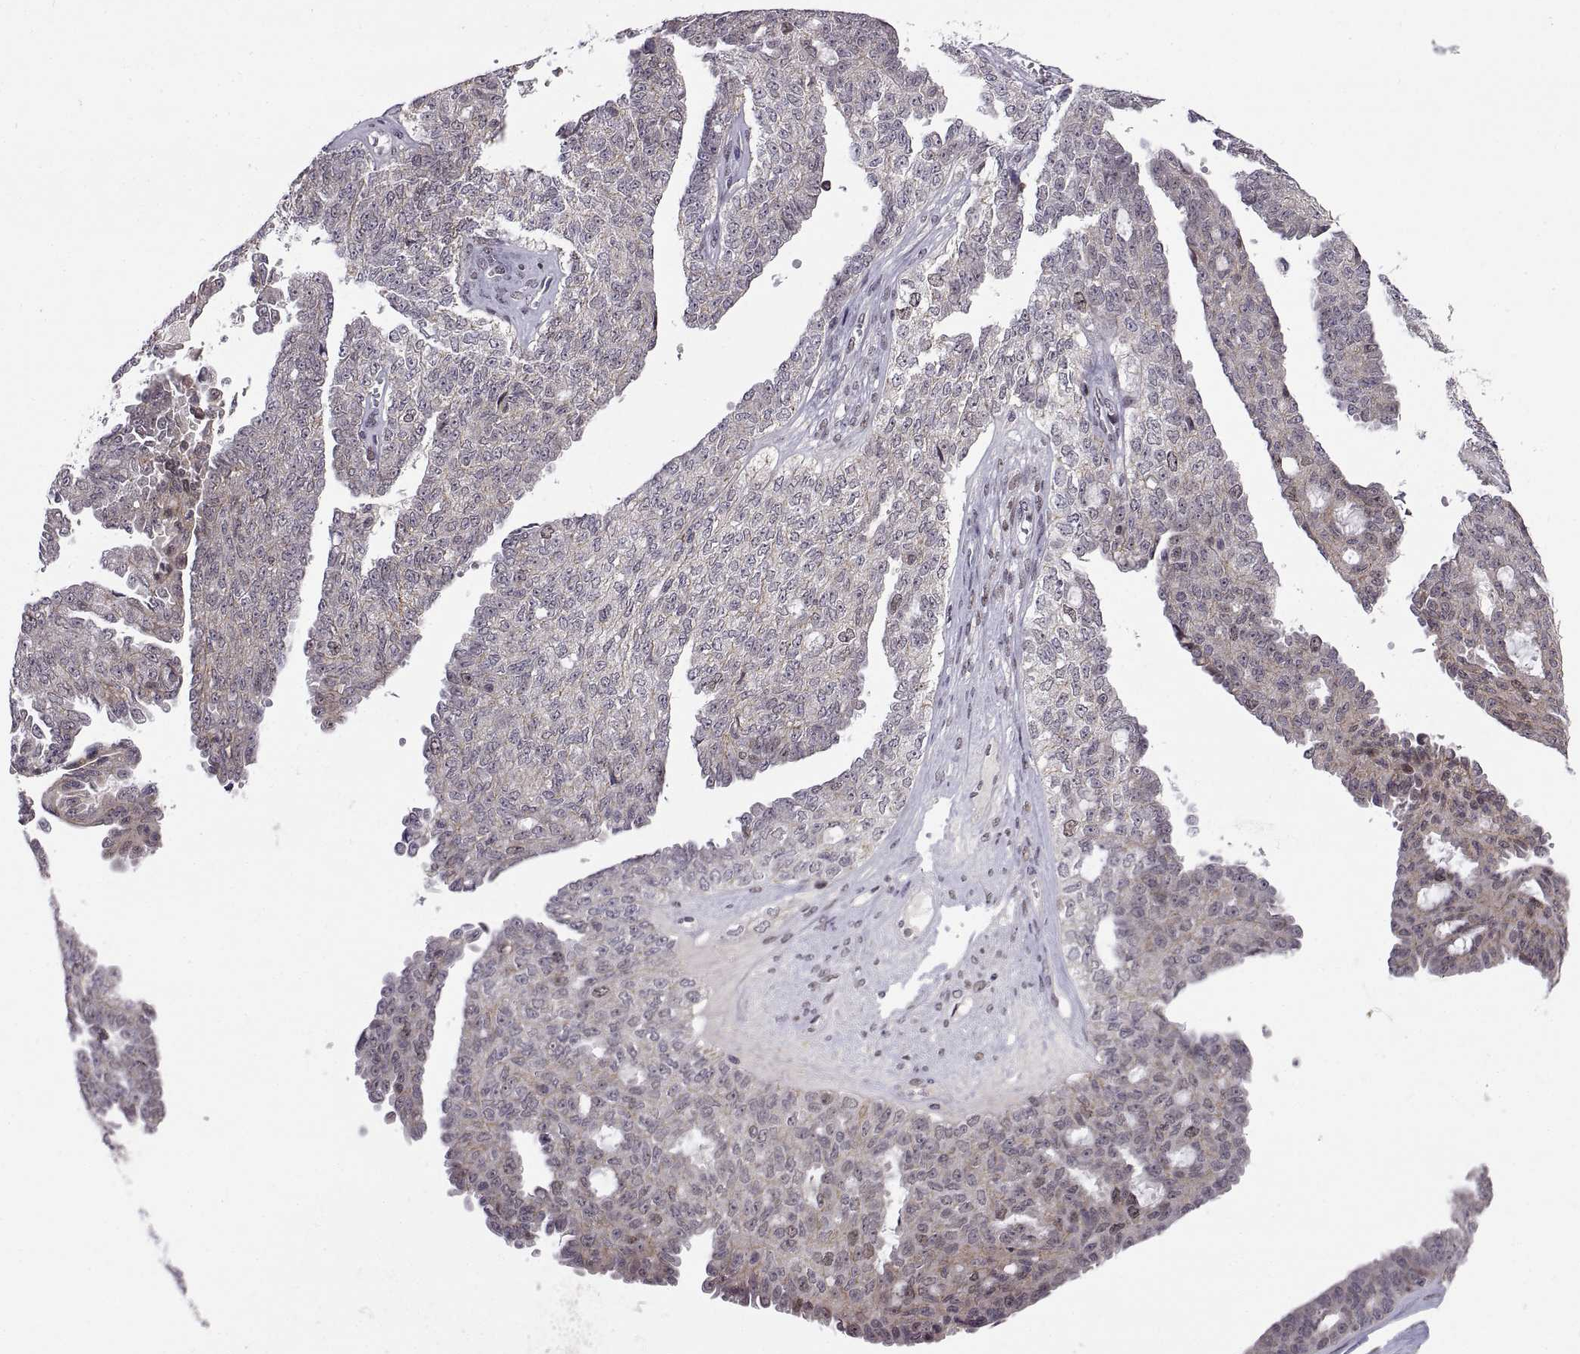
{"staining": {"intensity": "negative", "quantity": "none", "location": "none"}, "tissue": "ovarian cancer", "cell_type": "Tumor cells", "image_type": "cancer", "snomed": [{"axis": "morphology", "description": "Cystadenocarcinoma, serous, NOS"}, {"axis": "topography", "description": "Ovary"}], "caption": "DAB immunohistochemical staining of human serous cystadenocarcinoma (ovarian) displays no significant positivity in tumor cells.", "gene": "CHFR", "patient": {"sex": "female", "age": 71}}